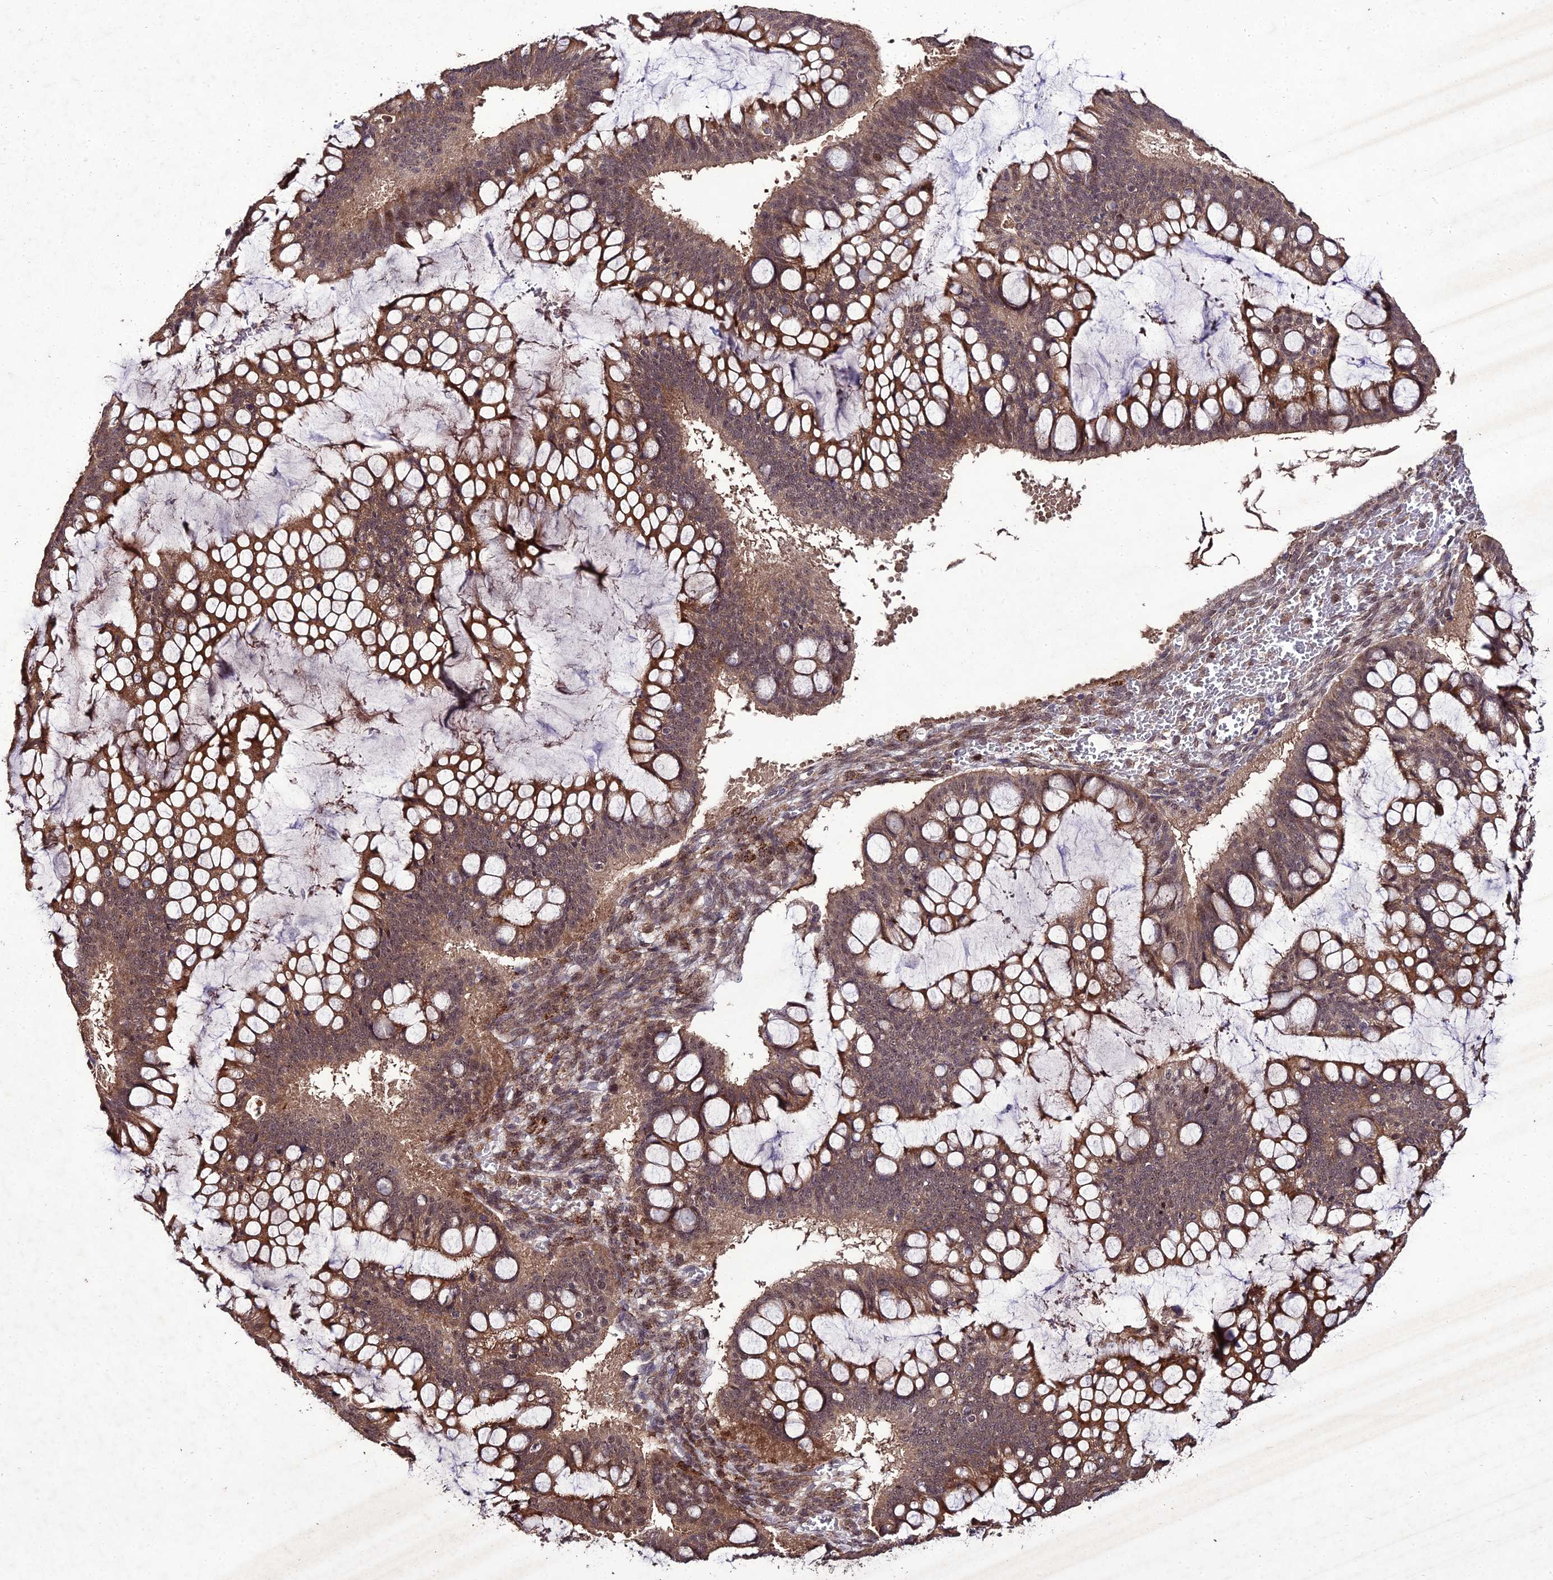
{"staining": {"intensity": "moderate", "quantity": ">75%", "location": "cytoplasmic/membranous,nuclear"}, "tissue": "ovarian cancer", "cell_type": "Tumor cells", "image_type": "cancer", "snomed": [{"axis": "morphology", "description": "Cystadenocarcinoma, mucinous, NOS"}, {"axis": "topography", "description": "Ovary"}], "caption": "The photomicrograph shows immunohistochemical staining of ovarian mucinous cystadenocarcinoma. There is moderate cytoplasmic/membranous and nuclear positivity is identified in approximately >75% of tumor cells.", "gene": "ZNF766", "patient": {"sex": "female", "age": 73}}